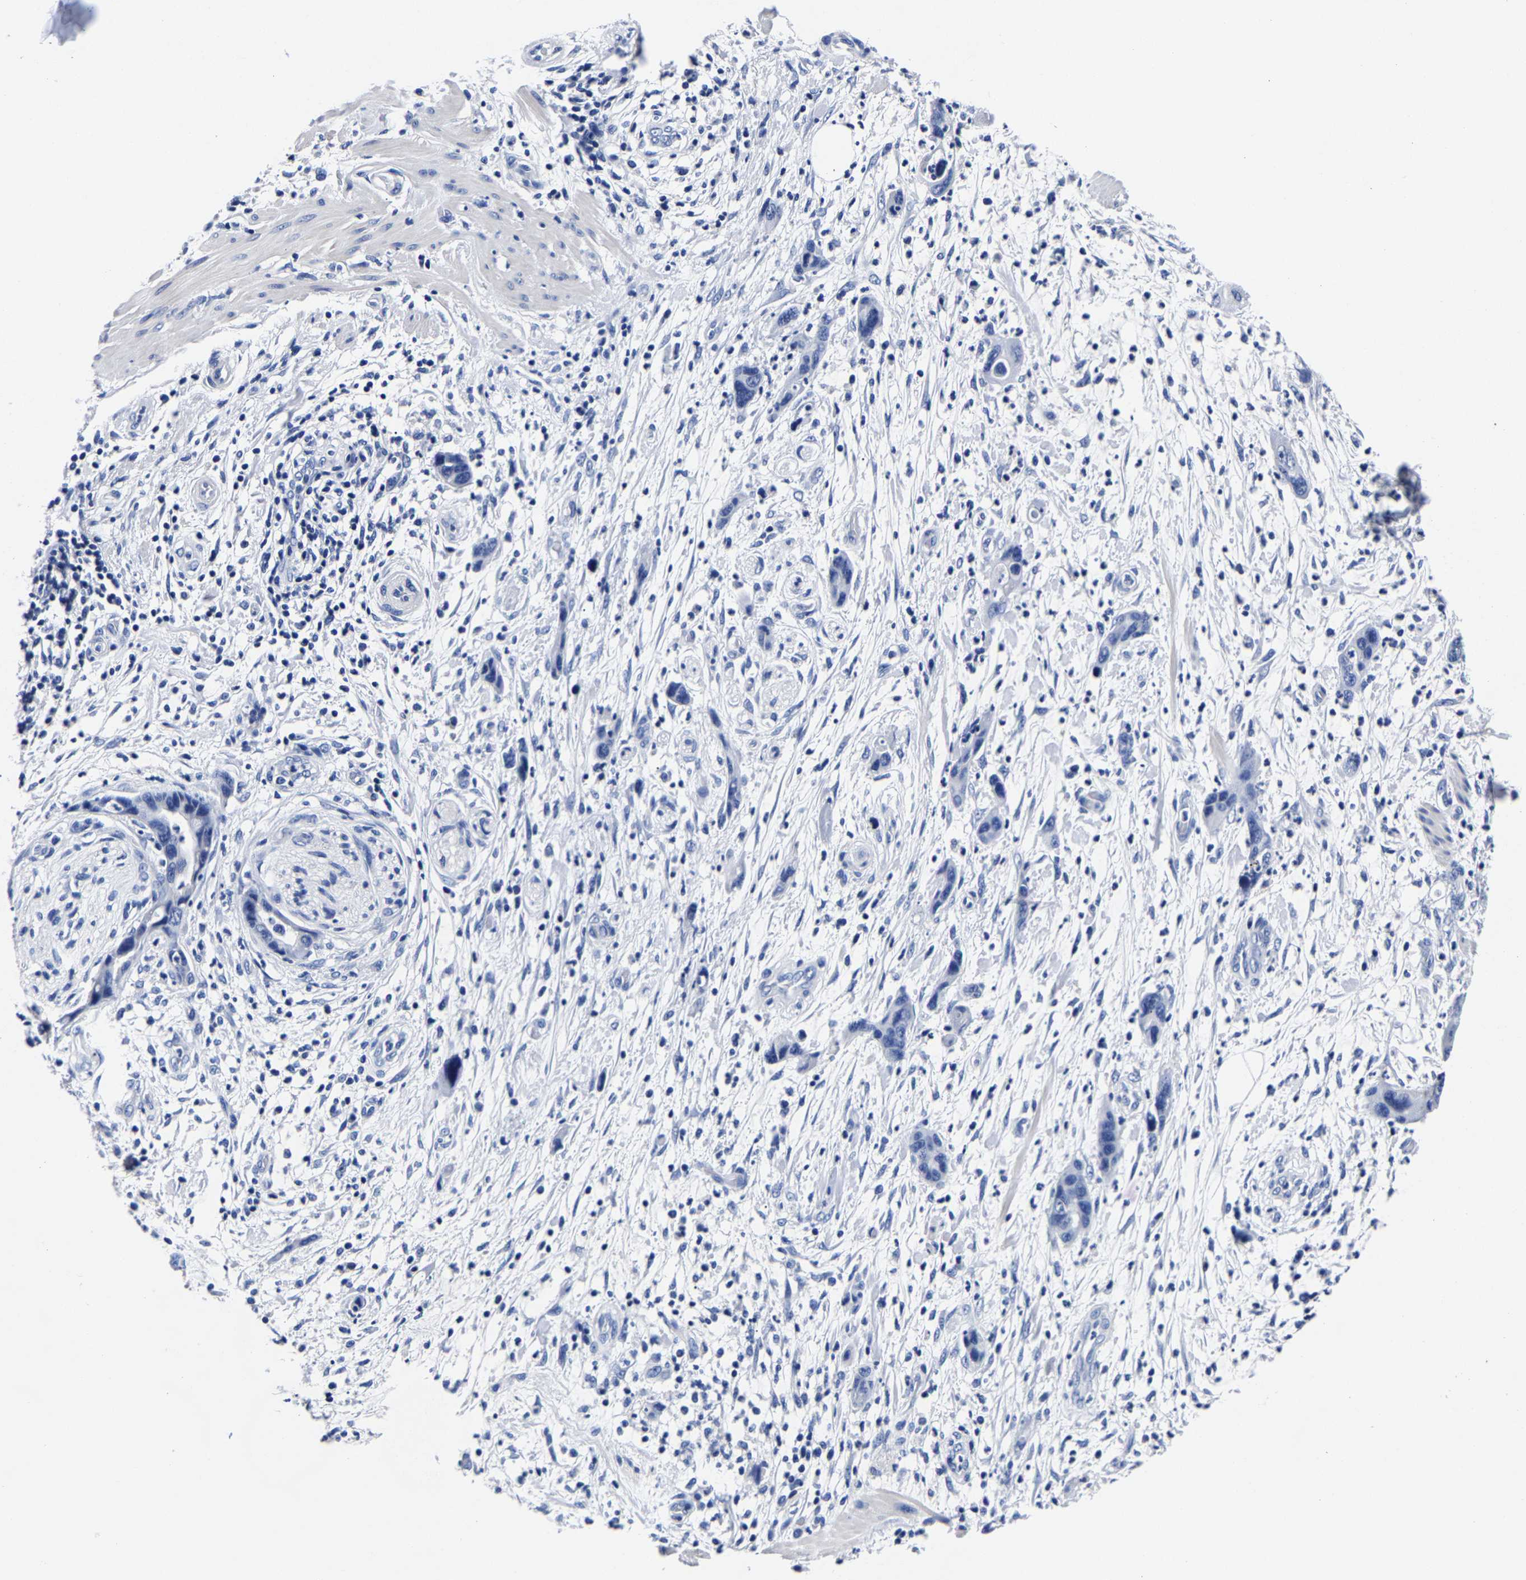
{"staining": {"intensity": "negative", "quantity": "none", "location": "none"}, "tissue": "pancreatic cancer", "cell_type": "Tumor cells", "image_type": "cancer", "snomed": [{"axis": "morphology", "description": "Adenocarcinoma, NOS"}, {"axis": "topography", "description": "Pancreas"}], "caption": "Human pancreatic adenocarcinoma stained for a protein using immunohistochemistry shows no positivity in tumor cells.", "gene": "CPA2", "patient": {"sex": "female", "age": 71}}